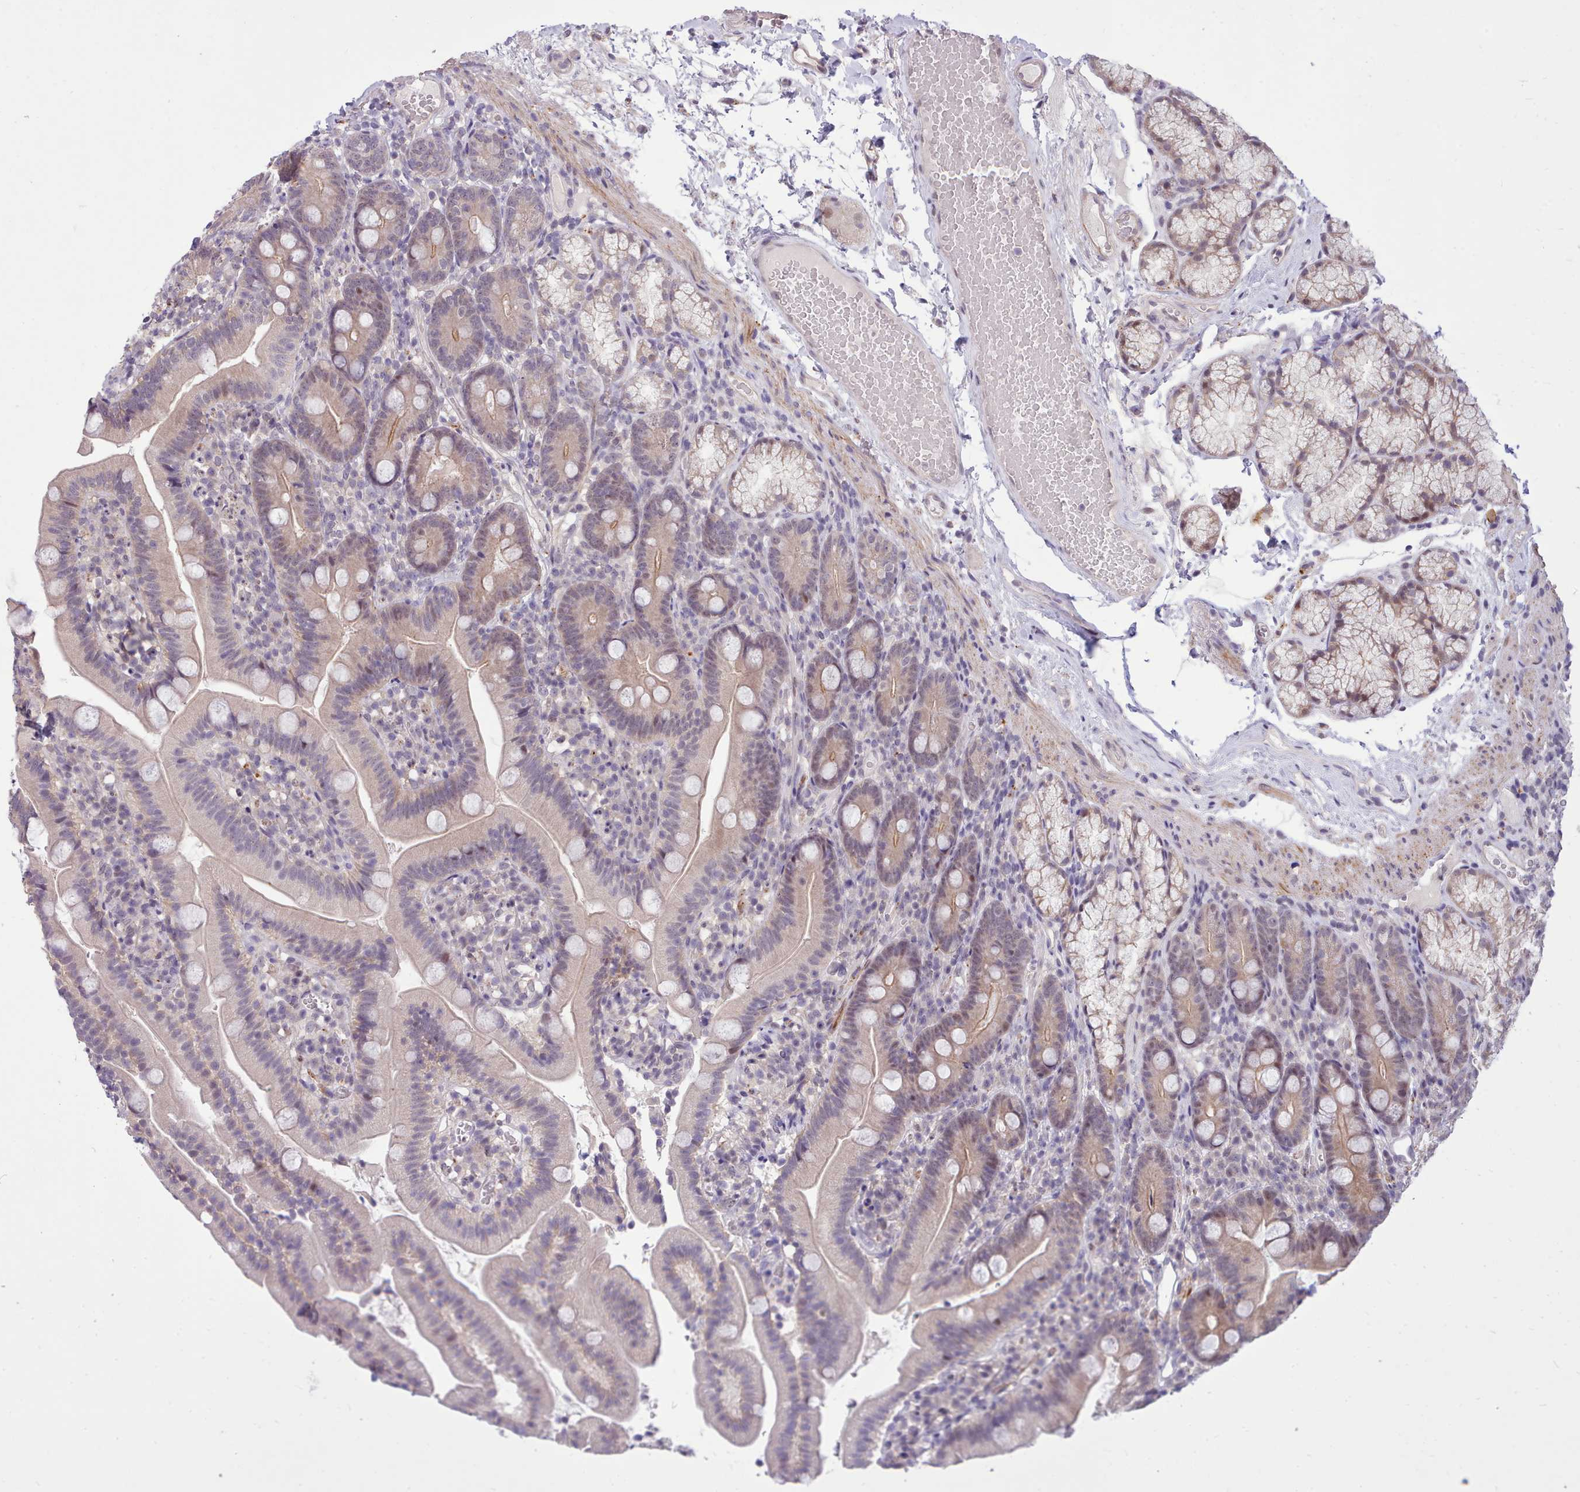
{"staining": {"intensity": "moderate", "quantity": "<25%", "location": "cytoplasmic/membranous"}, "tissue": "duodenum", "cell_type": "Glandular cells", "image_type": "normal", "snomed": [{"axis": "morphology", "description": "Normal tissue, NOS"}, {"axis": "topography", "description": "Duodenum"}], "caption": "Immunohistochemical staining of normal human duodenum displays <25% levels of moderate cytoplasmic/membranous protein expression in about <25% of glandular cells. The staining was performed using DAB, with brown indicating positive protein expression. Nuclei are stained blue with hematoxylin.", "gene": "ZNF607", "patient": {"sex": "female", "age": 67}}